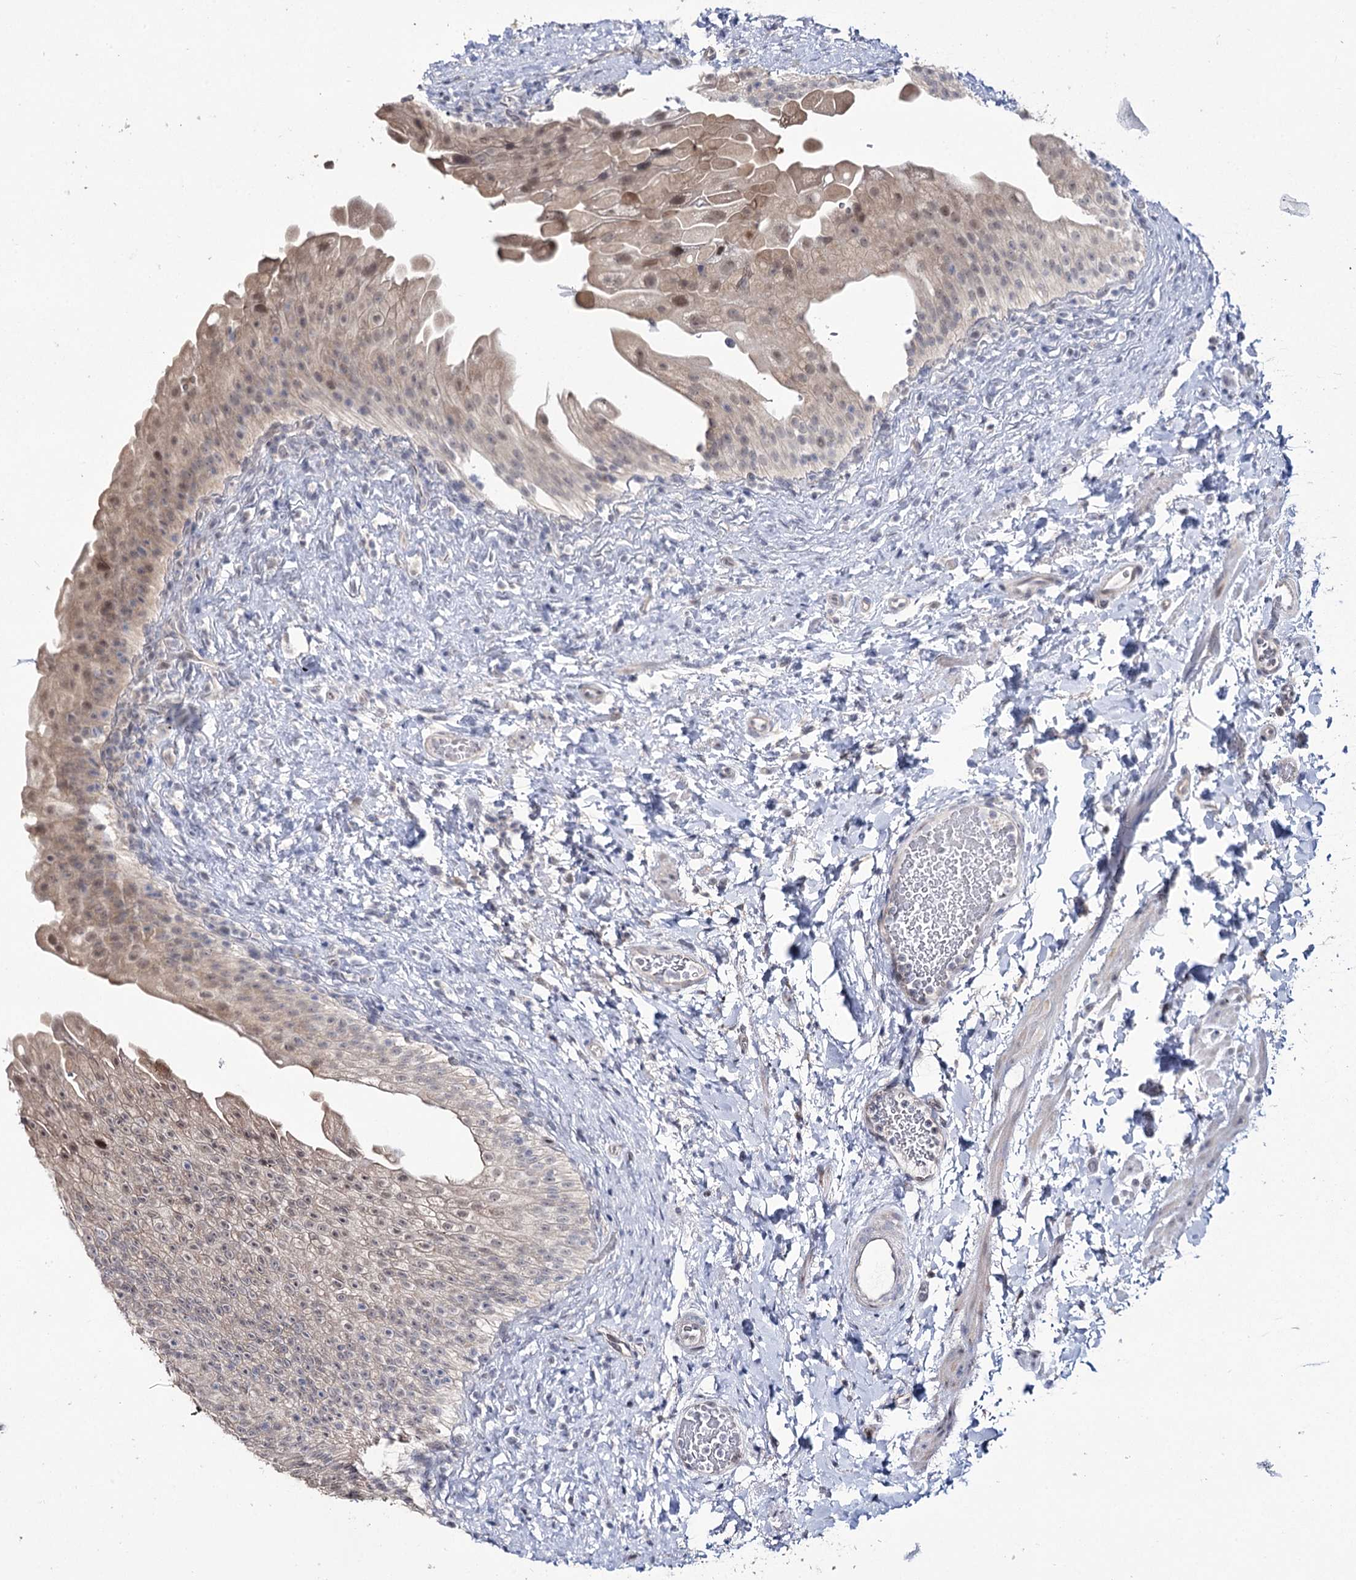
{"staining": {"intensity": "weak", "quantity": "<25%", "location": "cytoplasmic/membranous"}, "tissue": "urinary bladder", "cell_type": "Urothelial cells", "image_type": "normal", "snomed": [{"axis": "morphology", "description": "Normal tissue, NOS"}, {"axis": "topography", "description": "Urinary bladder"}], "caption": "Protein analysis of benign urinary bladder displays no significant expression in urothelial cells. (DAB IHC with hematoxylin counter stain).", "gene": "PHYHIPL", "patient": {"sex": "female", "age": 27}}